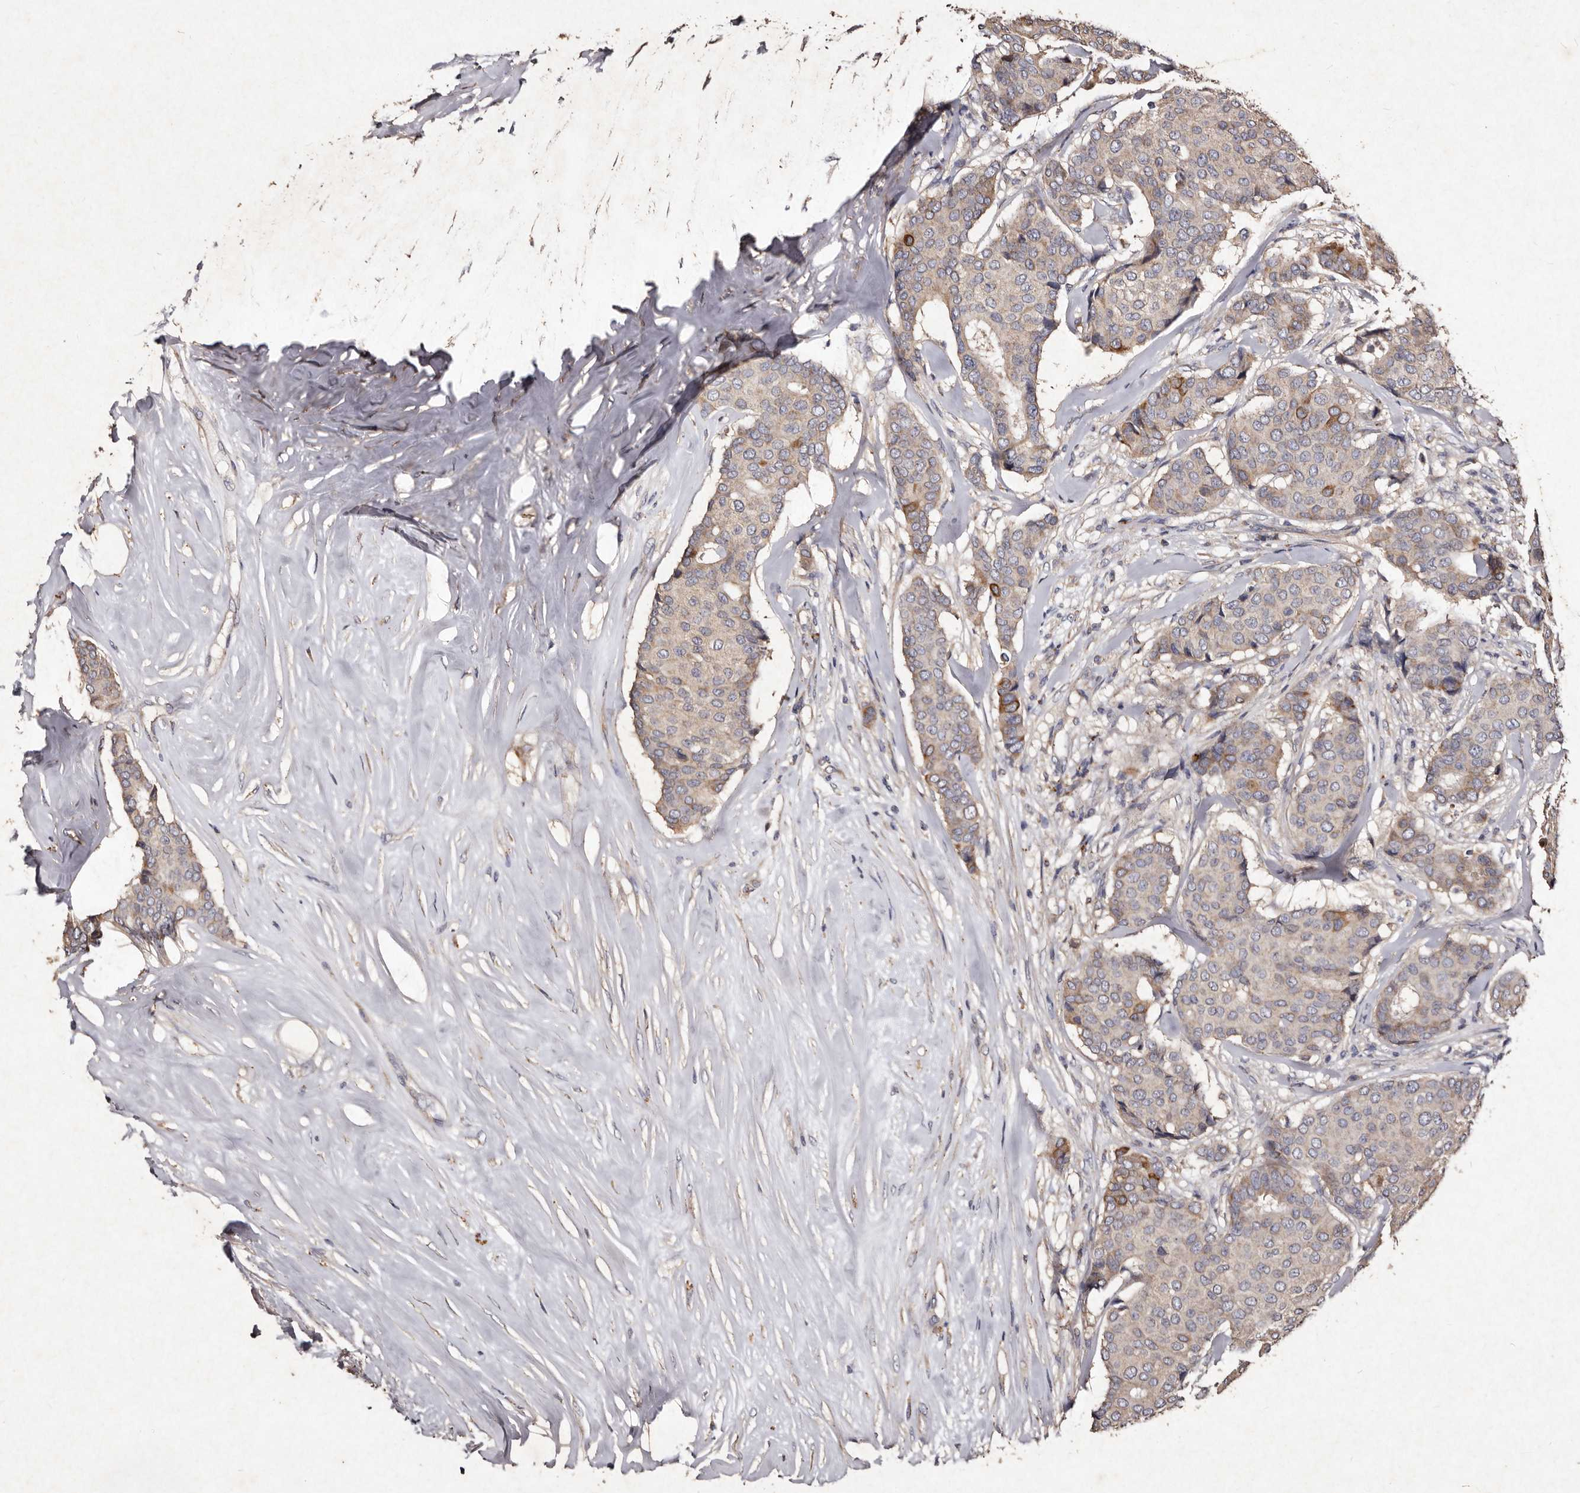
{"staining": {"intensity": "moderate", "quantity": "<25%", "location": "cytoplasmic/membranous"}, "tissue": "breast cancer", "cell_type": "Tumor cells", "image_type": "cancer", "snomed": [{"axis": "morphology", "description": "Duct carcinoma"}, {"axis": "topography", "description": "Breast"}], "caption": "Invasive ductal carcinoma (breast) stained for a protein (brown) displays moderate cytoplasmic/membranous positive staining in about <25% of tumor cells.", "gene": "TFB1M", "patient": {"sex": "female", "age": 75}}